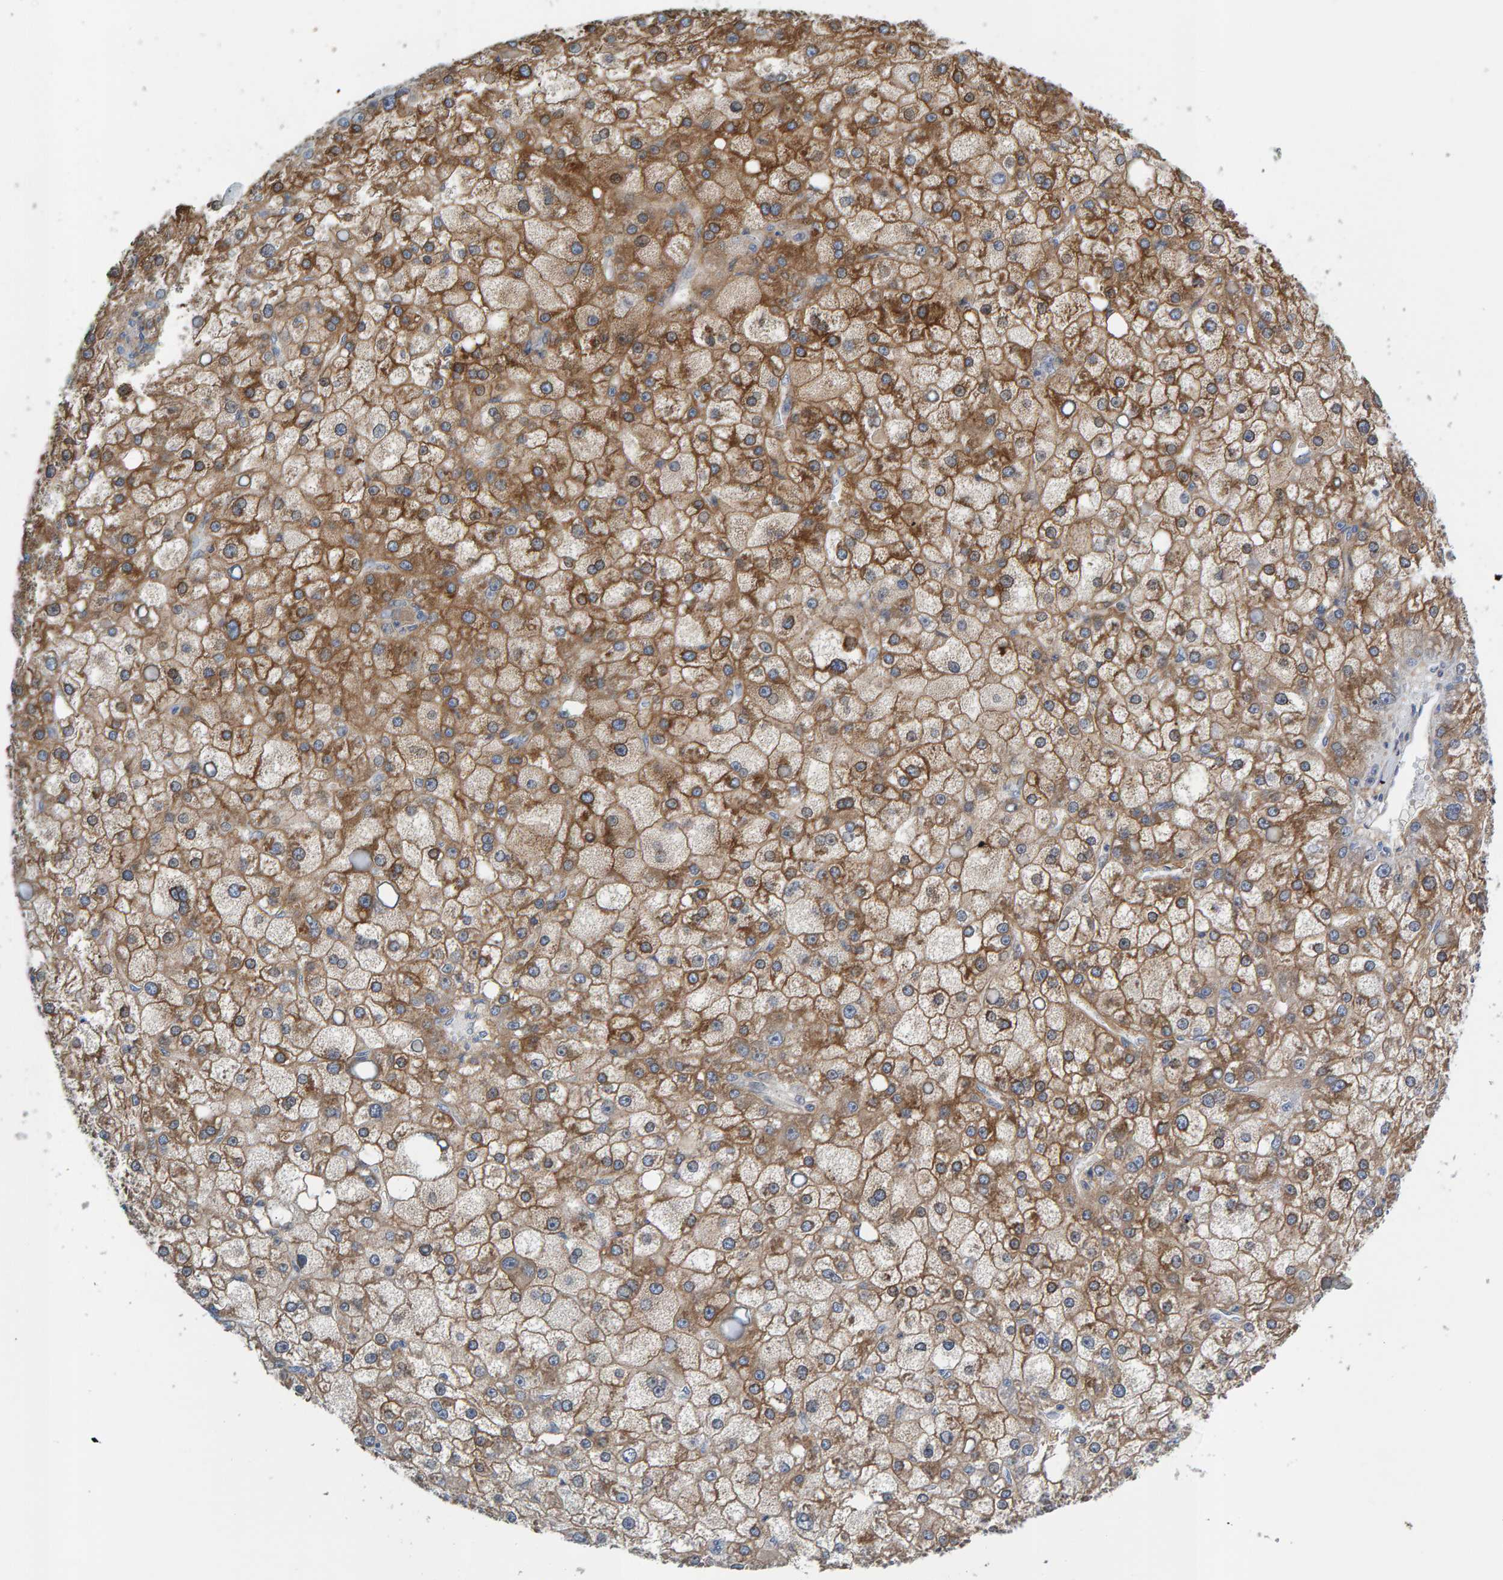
{"staining": {"intensity": "moderate", "quantity": ">75%", "location": "cytoplasmic/membranous"}, "tissue": "liver cancer", "cell_type": "Tumor cells", "image_type": "cancer", "snomed": [{"axis": "morphology", "description": "Carcinoma, Hepatocellular, NOS"}, {"axis": "topography", "description": "Liver"}], "caption": "Protein expression analysis of human liver cancer (hepatocellular carcinoma) reveals moderate cytoplasmic/membranous positivity in approximately >75% of tumor cells. The staining is performed using DAB (3,3'-diaminobenzidine) brown chromogen to label protein expression. The nuclei are counter-stained blue using hematoxylin.", "gene": "CCM2", "patient": {"sex": "male", "age": 67}}